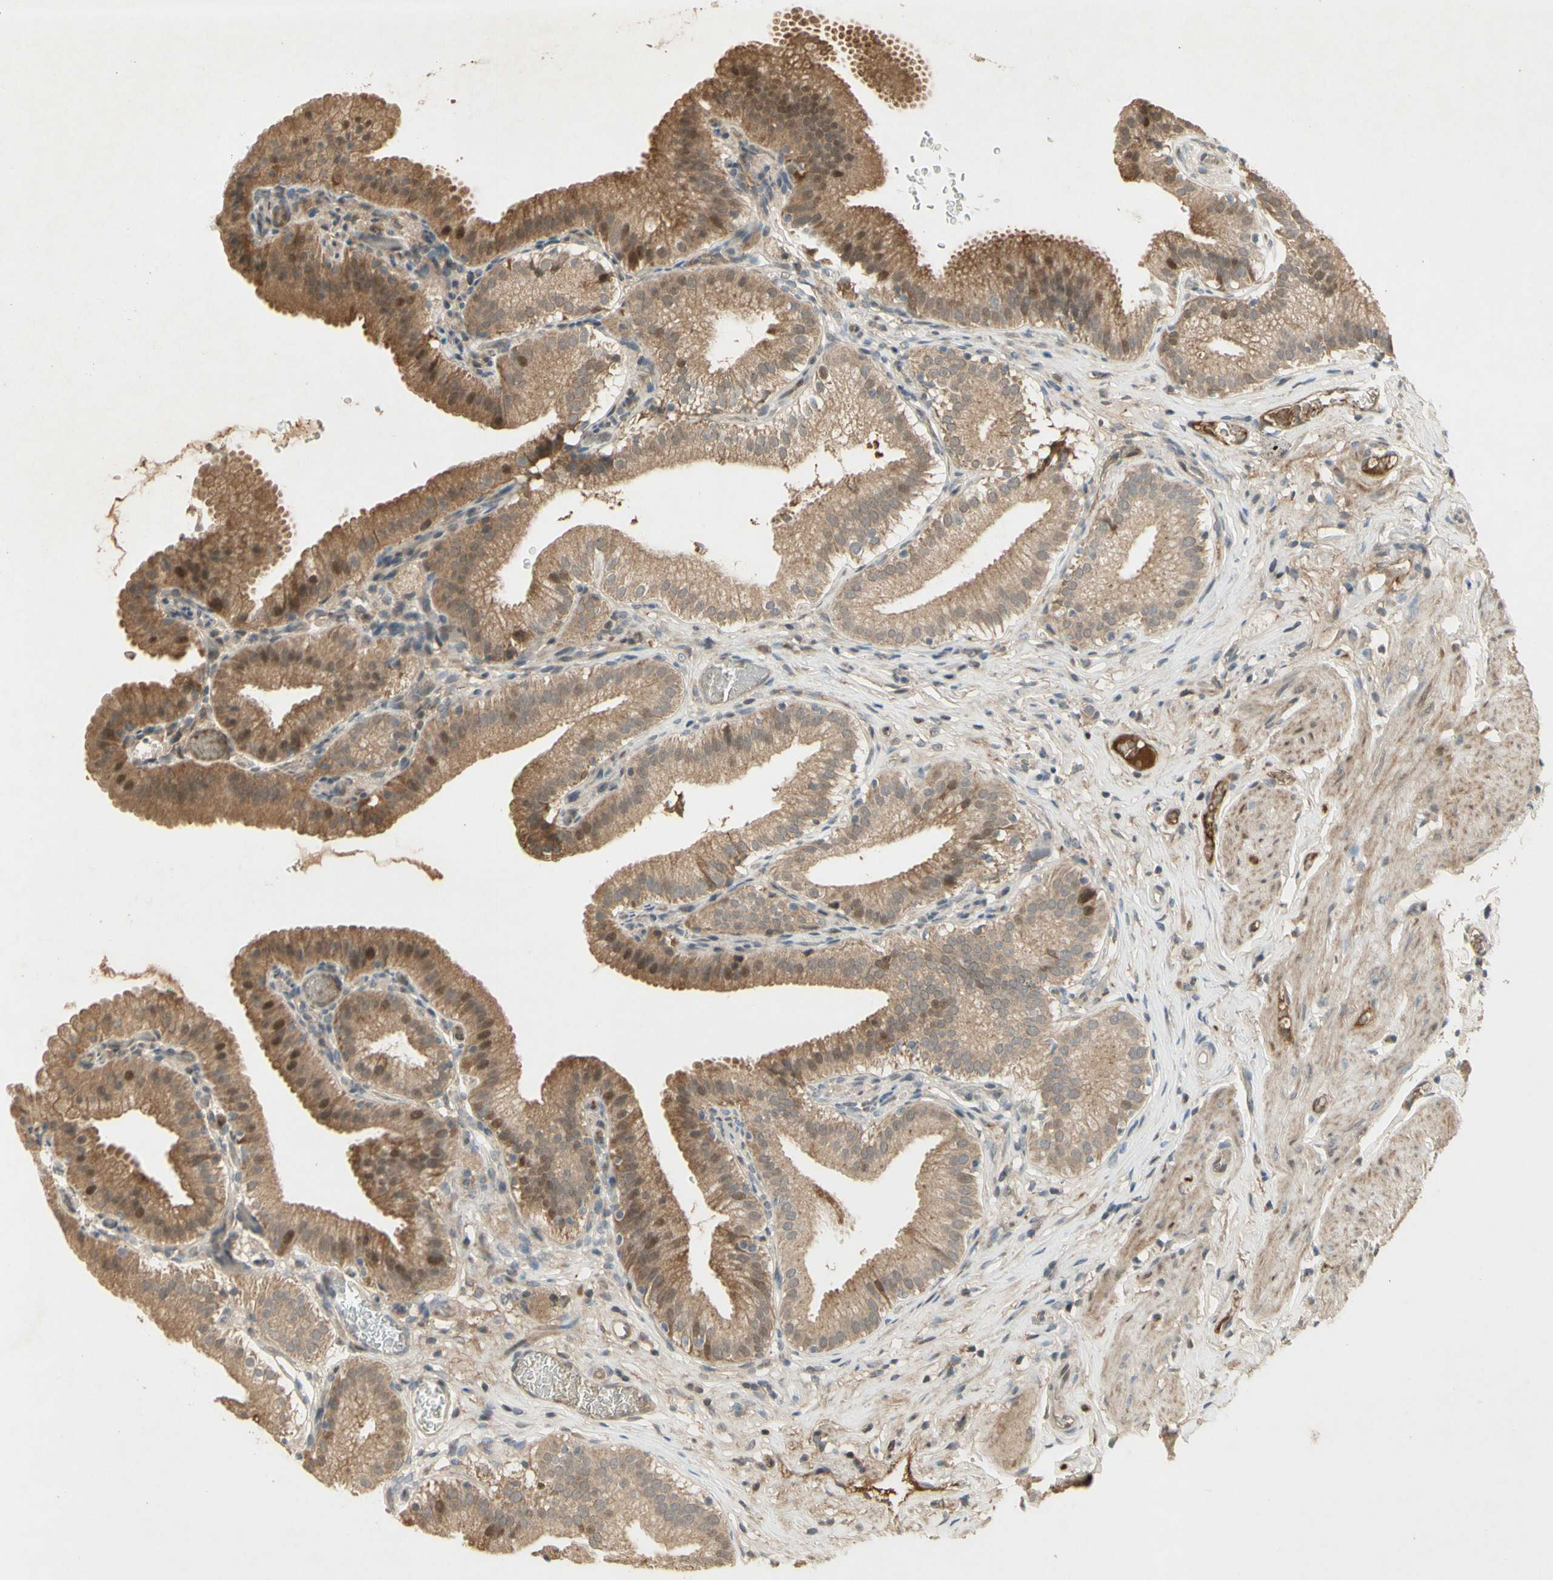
{"staining": {"intensity": "moderate", "quantity": "25%-75%", "location": "cytoplasmic/membranous,nuclear"}, "tissue": "gallbladder", "cell_type": "Glandular cells", "image_type": "normal", "snomed": [{"axis": "morphology", "description": "Normal tissue, NOS"}, {"axis": "topography", "description": "Gallbladder"}], "caption": "The image reveals immunohistochemical staining of unremarkable gallbladder. There is moderate cytoplasmic/membranous,nuclear expression is identified in about 25%-75% of glandular cells. (brown staining indicates protein expression, while blue staining denotes nuclei).", "gene": "NRG4", "patient": {"sex": "male", "age": 54}}